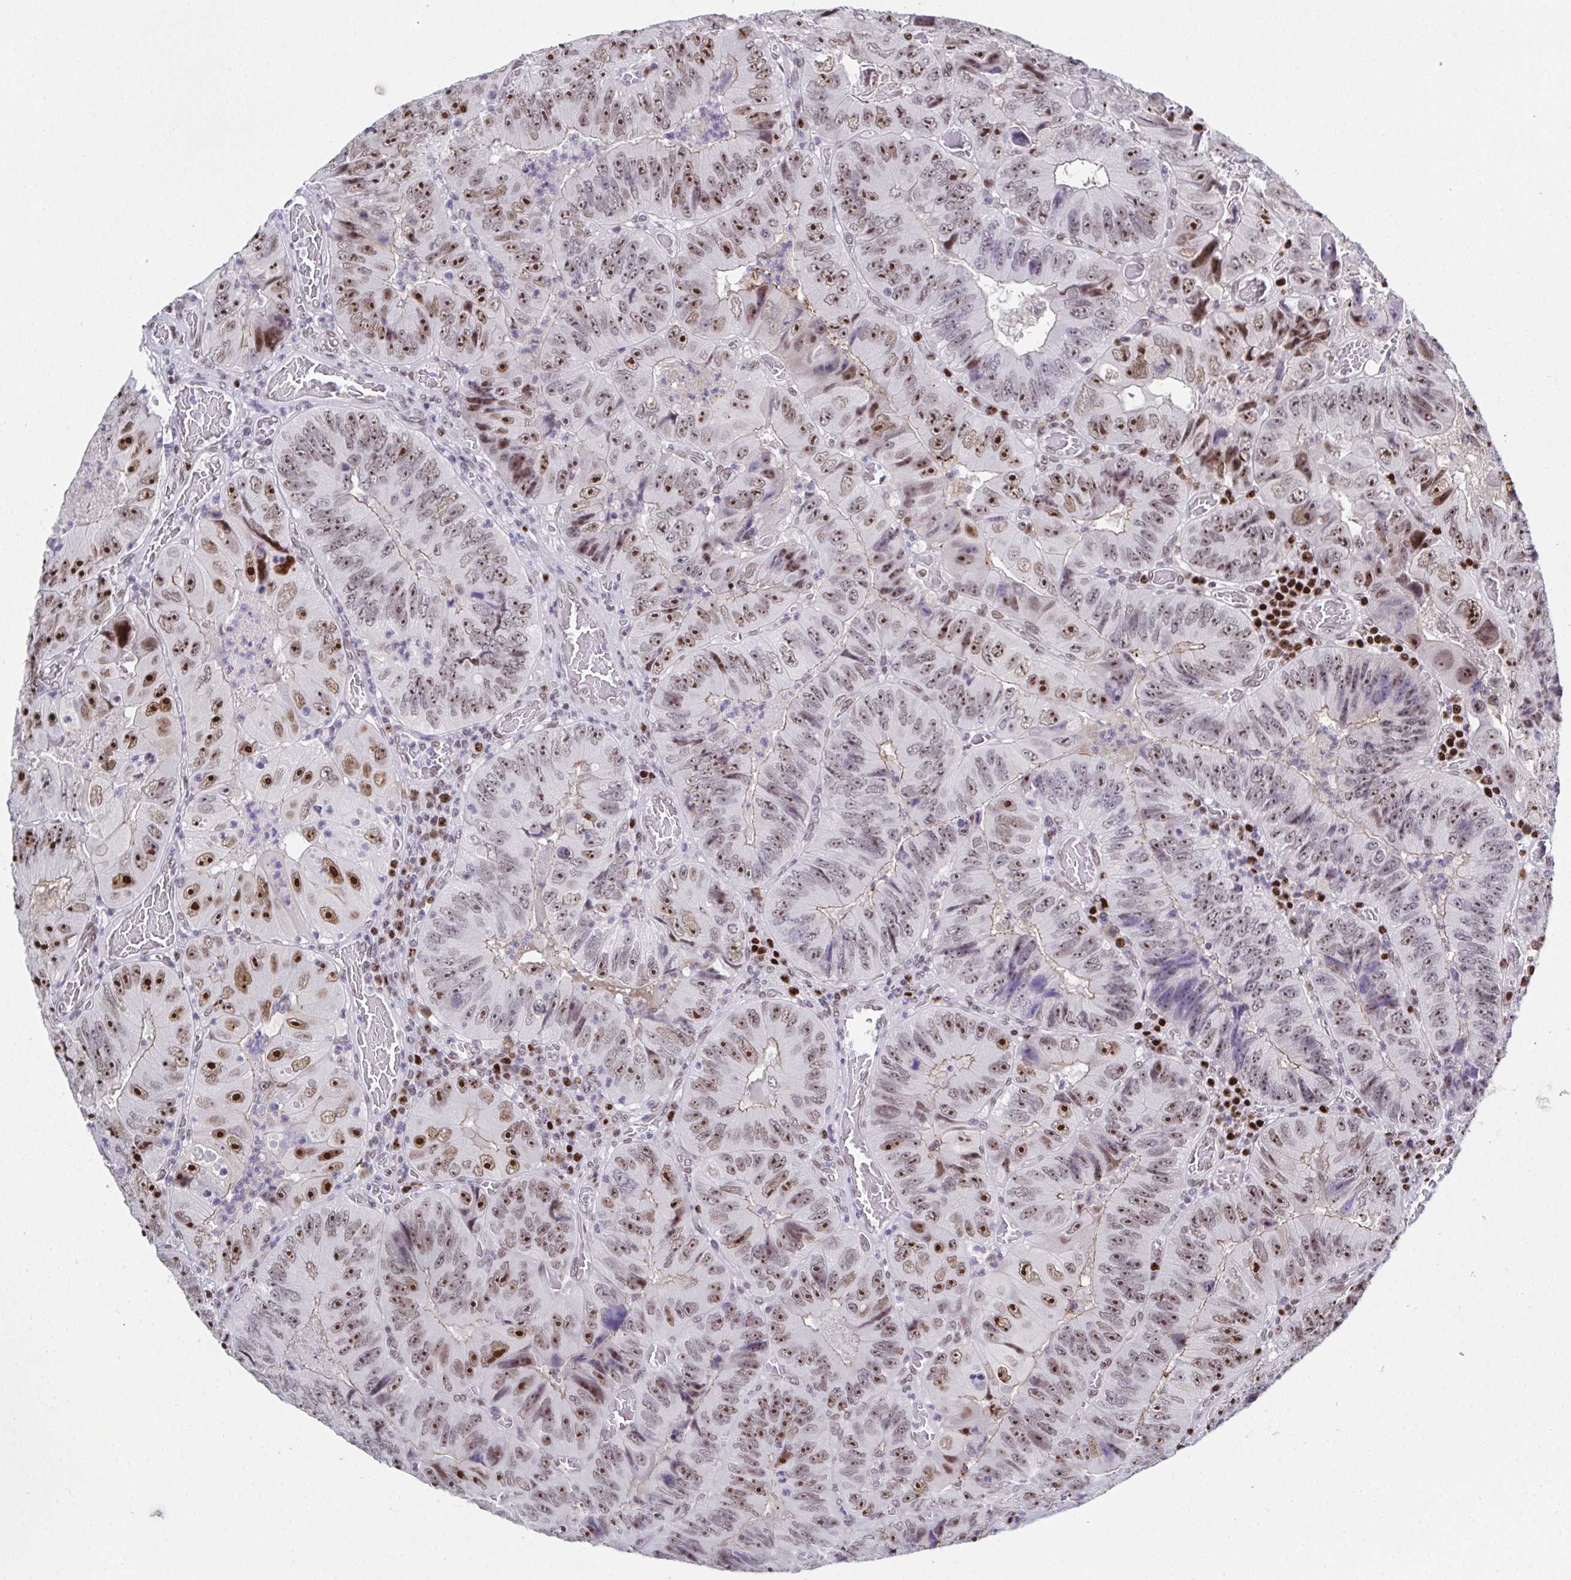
{"staining": {"intensity": "moderate", "quantity": ">75%", "location": "nuclear"}, "tissue": "colorectal cancer", "cell_type": "Tumor cells", "image_type": "cancer", "snomed": [{"axis": "morphology", "description": "Adenocarcinoma, NOS"}, {"axis": "topography", "description": "Colon"}], "caption": "Tumor cells display medium levels of moderate nuclear positivity in about >75% of cells in colorectal cancer.", "gene": "RB1", "patient": {"sex": "female", "age": 84}}